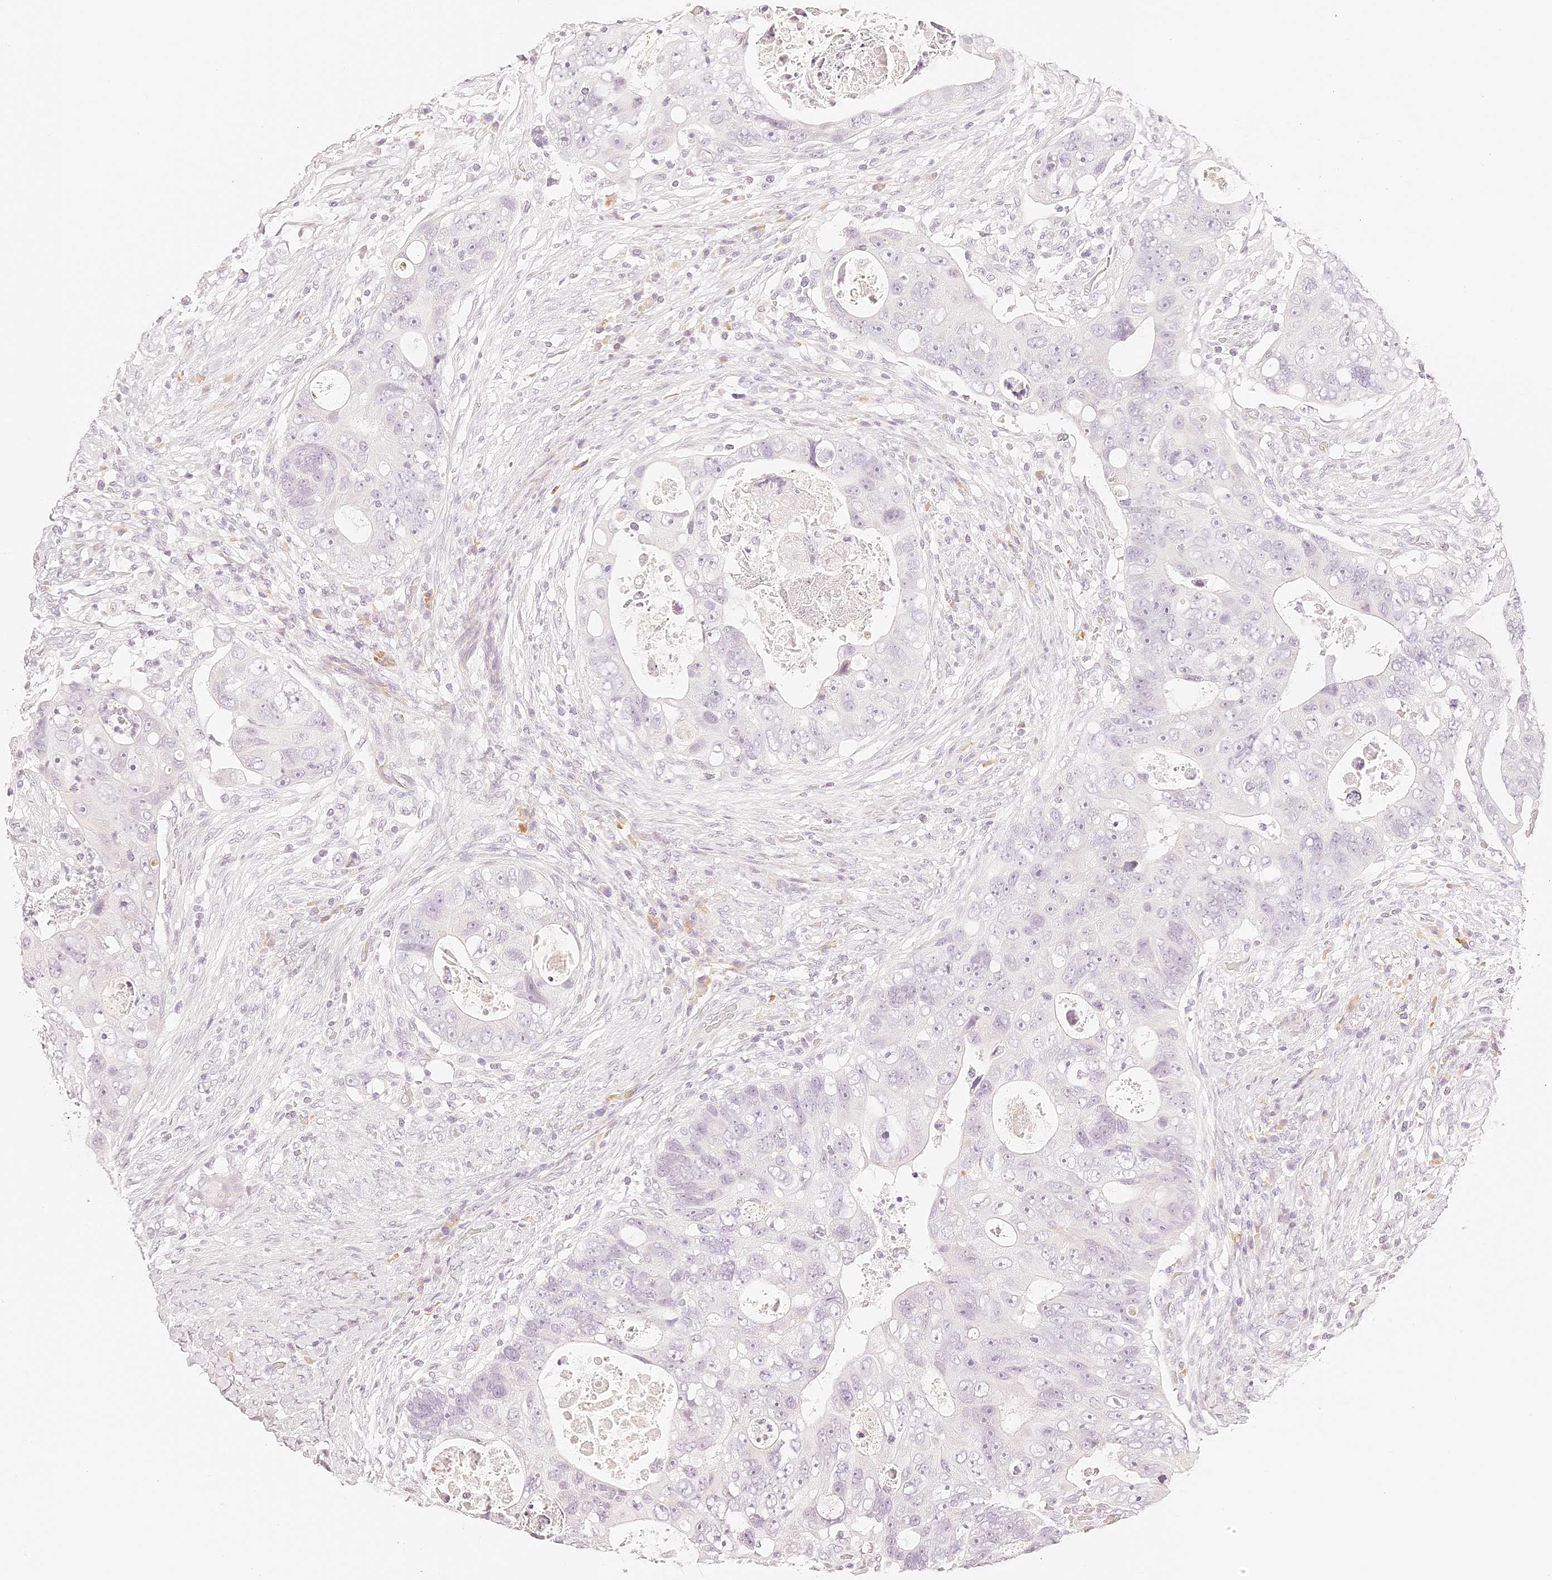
{"staining": {"intensity": "negative", "quantity": "none", "location": "none"}, "tissue": "colorectal cancer", "cell_type": "Tumor cells", "image_type": "cancer", "snomed": [{"axis": "morphology", "description": "Adenocarcinoma, NOS"}, {"axis": "topography", "description": "Rectum"}], "caption": "The immunohistochemistry photomicrograph has no significant staining in tumor cells of adenocarcinoma (colorectal) tissue. (Brightfield microscopy of DAB IHC at high magnification).", "gene": "TRIM45", "patient": {"sex": "male", "age": 59}}